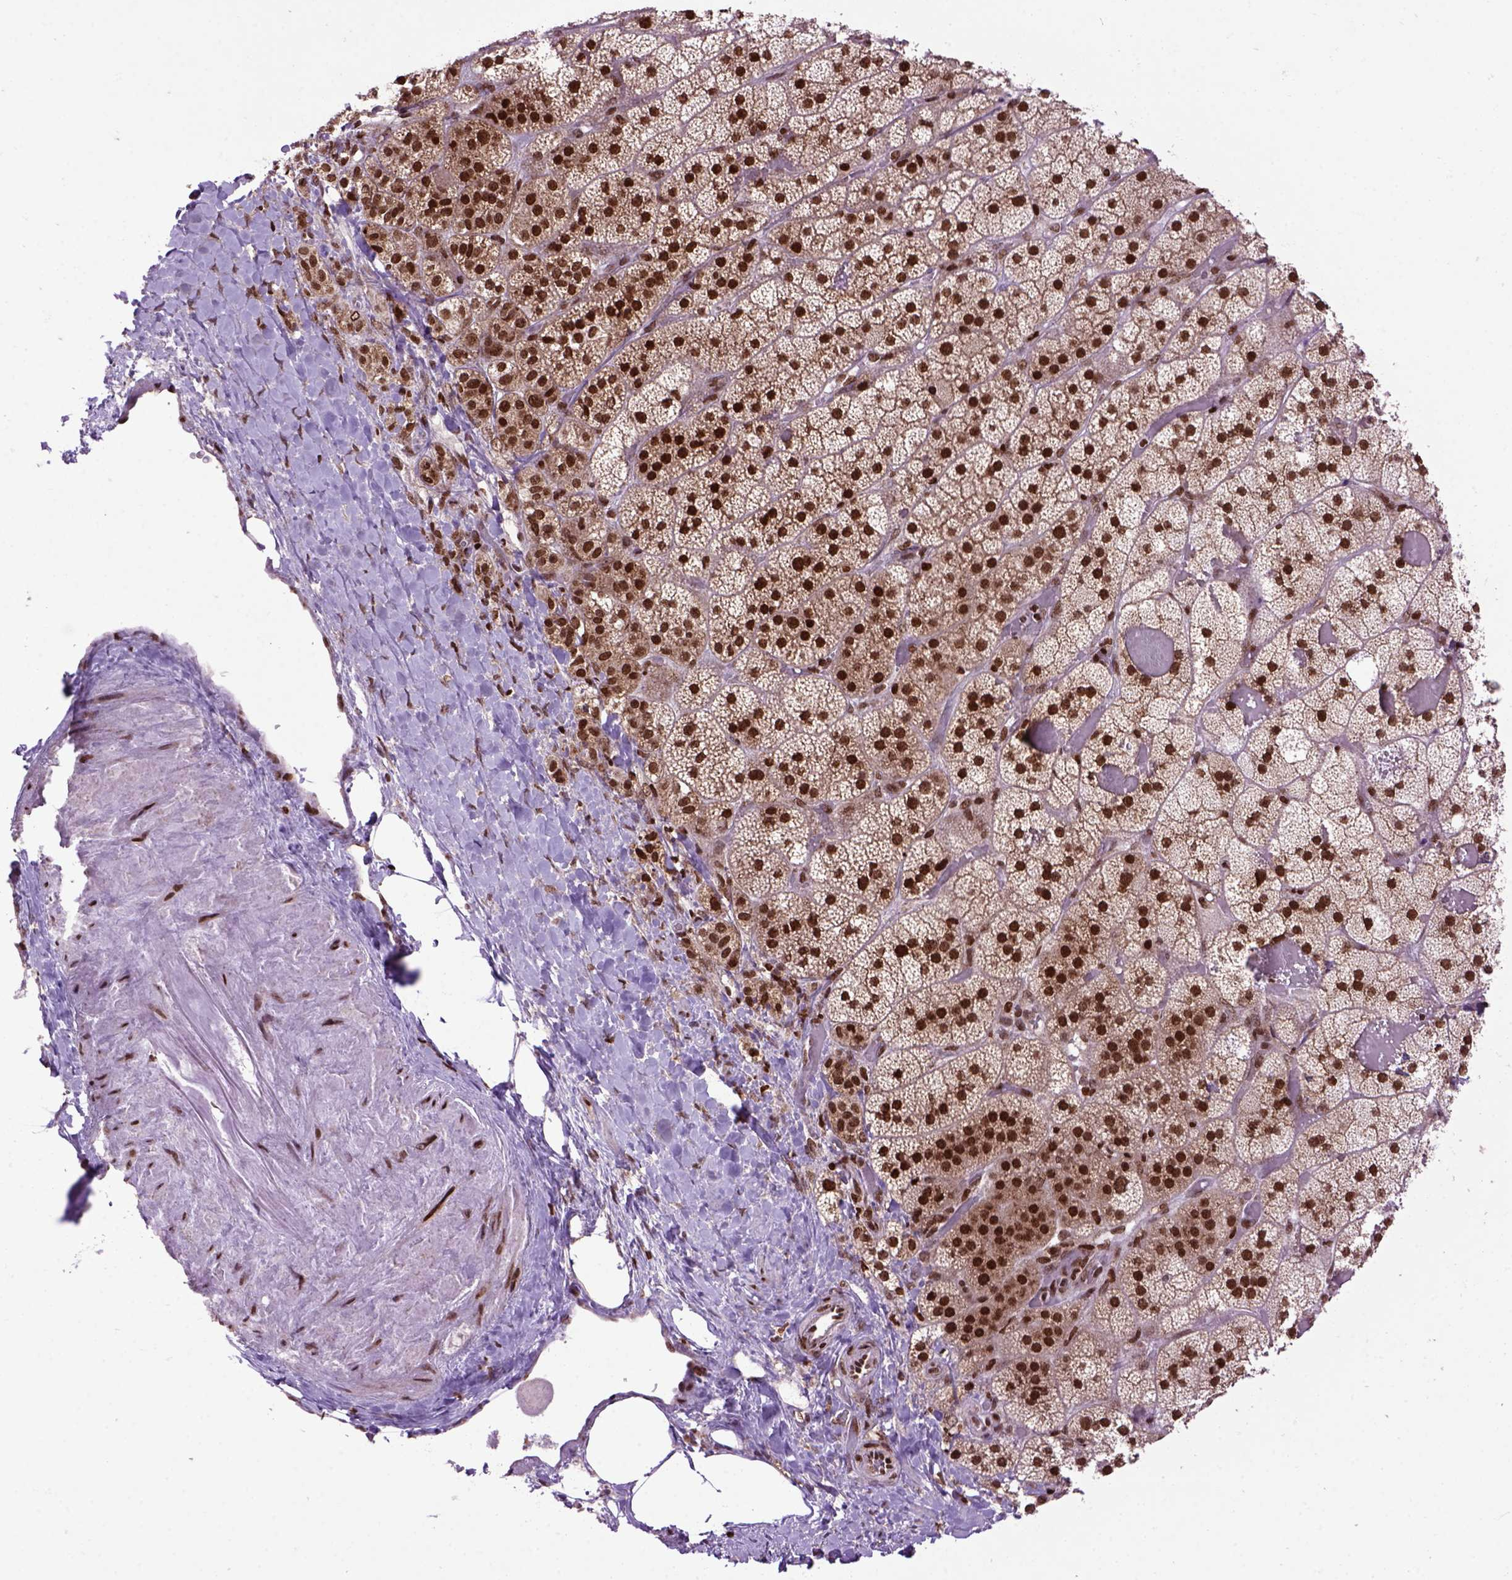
{"staining": {"intensity": "strong", "quantity": ">75%", "location": "nuclear"}, "tissue": "adrenal gland", "cell_type": "Glandular cells", "image_type": "normal", "snomed": [{"axis": "morphology", "description": "Normal tissue, NOS"}, {"axis": "topography", "description": "Adrenal gland"}], "caption": "Strong nuclear expression is seen in about >75% of glandular cells in benign adrenal gland. The protein of interest is stained brown, and the nuclei are stained in blue (DAB IHC with brightfield microscopy, high magnification).", "gene": "CELF1", "patient": {"sex": "male", "age": 57}}